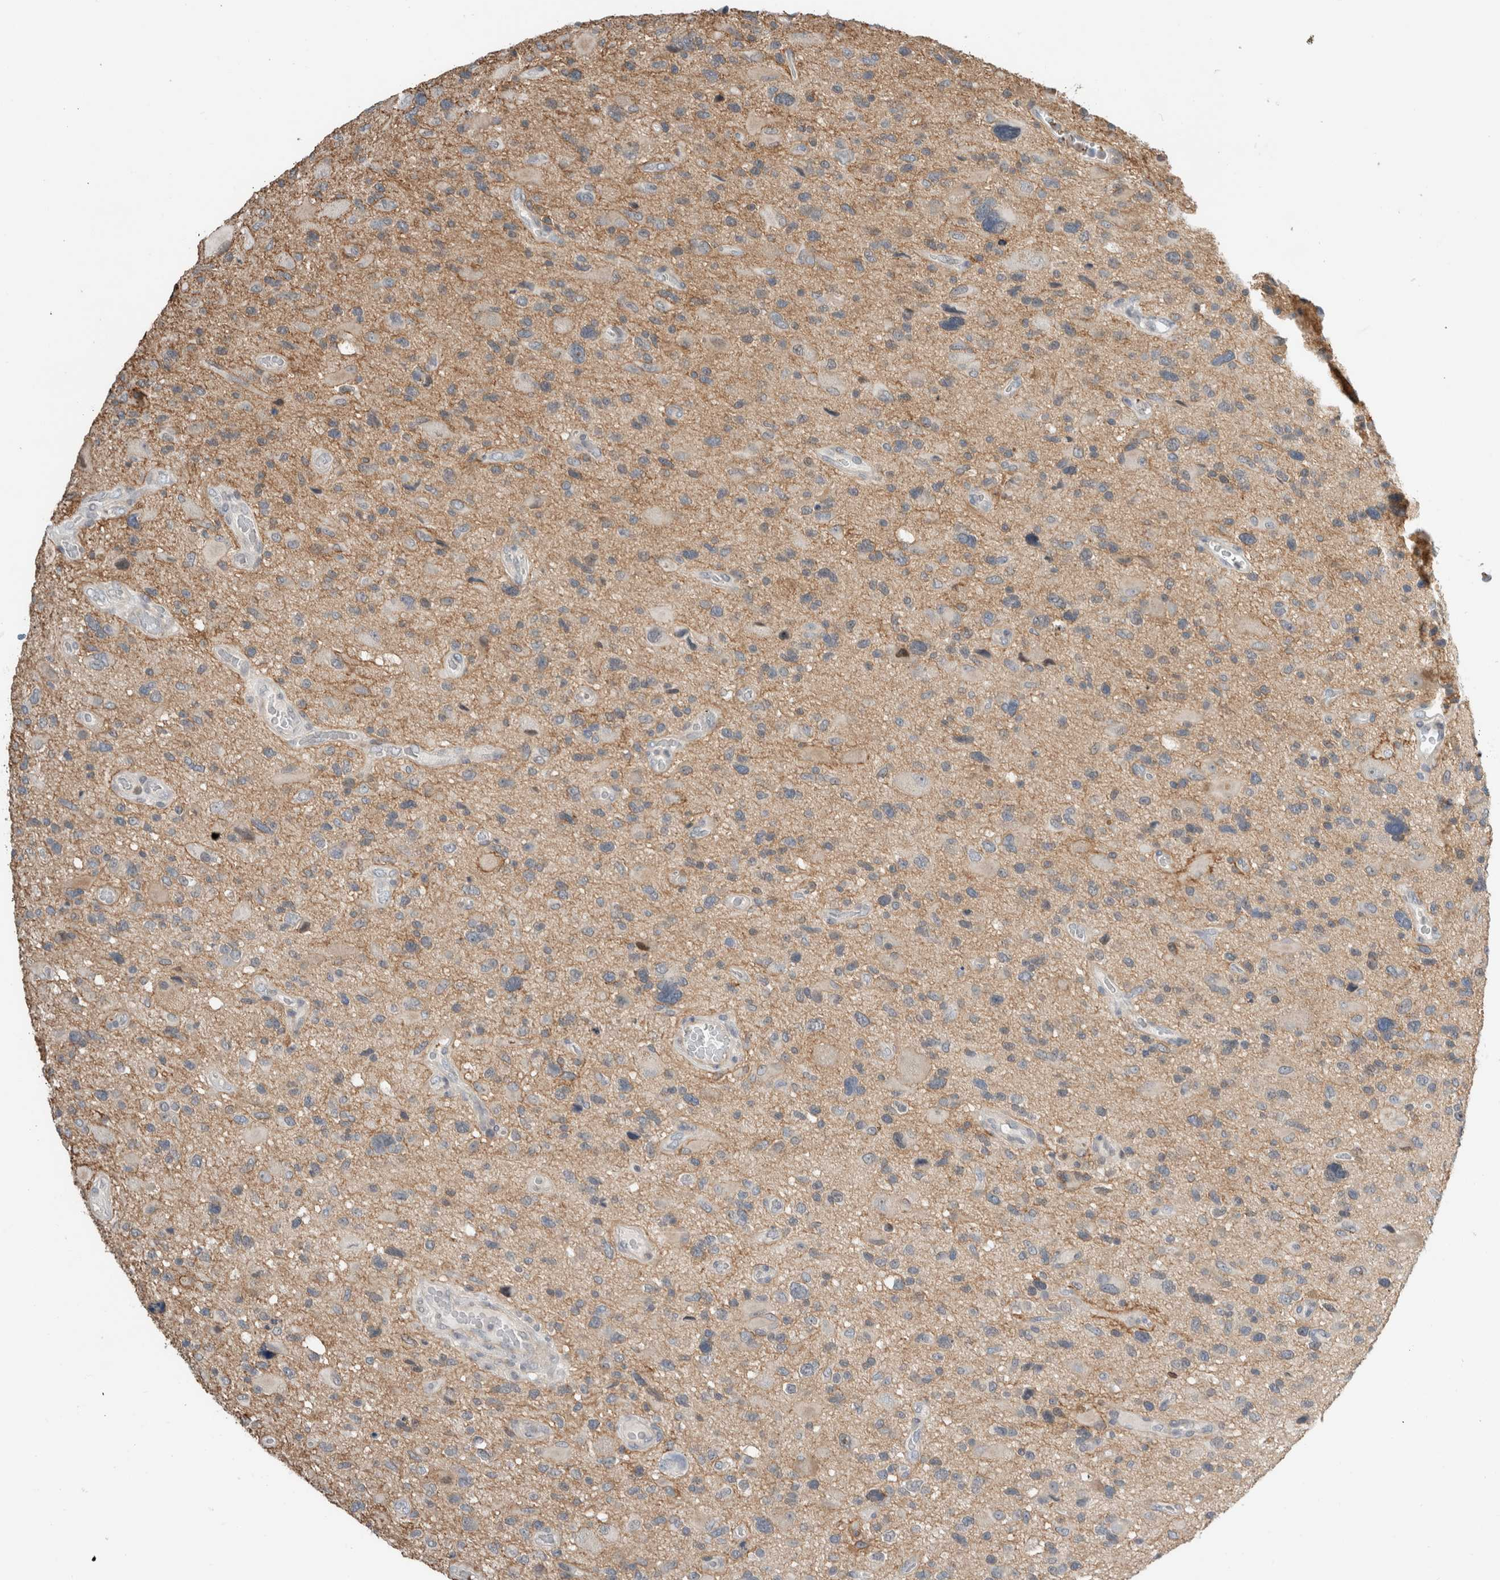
{"staining": {"intensity": "weak", "quantity": "<25%", "location": "cytoplasmic/membranous"}, "tissue": "glioma", "cell_type": "Tumor cells", "image_type": "cancer", "snomed": [{"axis": "morphology", "description": "Glioma, malignant, High grade"}, {"axis": "topography", "description": "Brain"}], "caption": "DAB (3,3'-diaminobenzidine) immunohistochemical staining of human glioma exhibits no significant expression in tumor cells.", "gene": "ERCC6L2", "patient": {"sex": "male", "age": 33}}